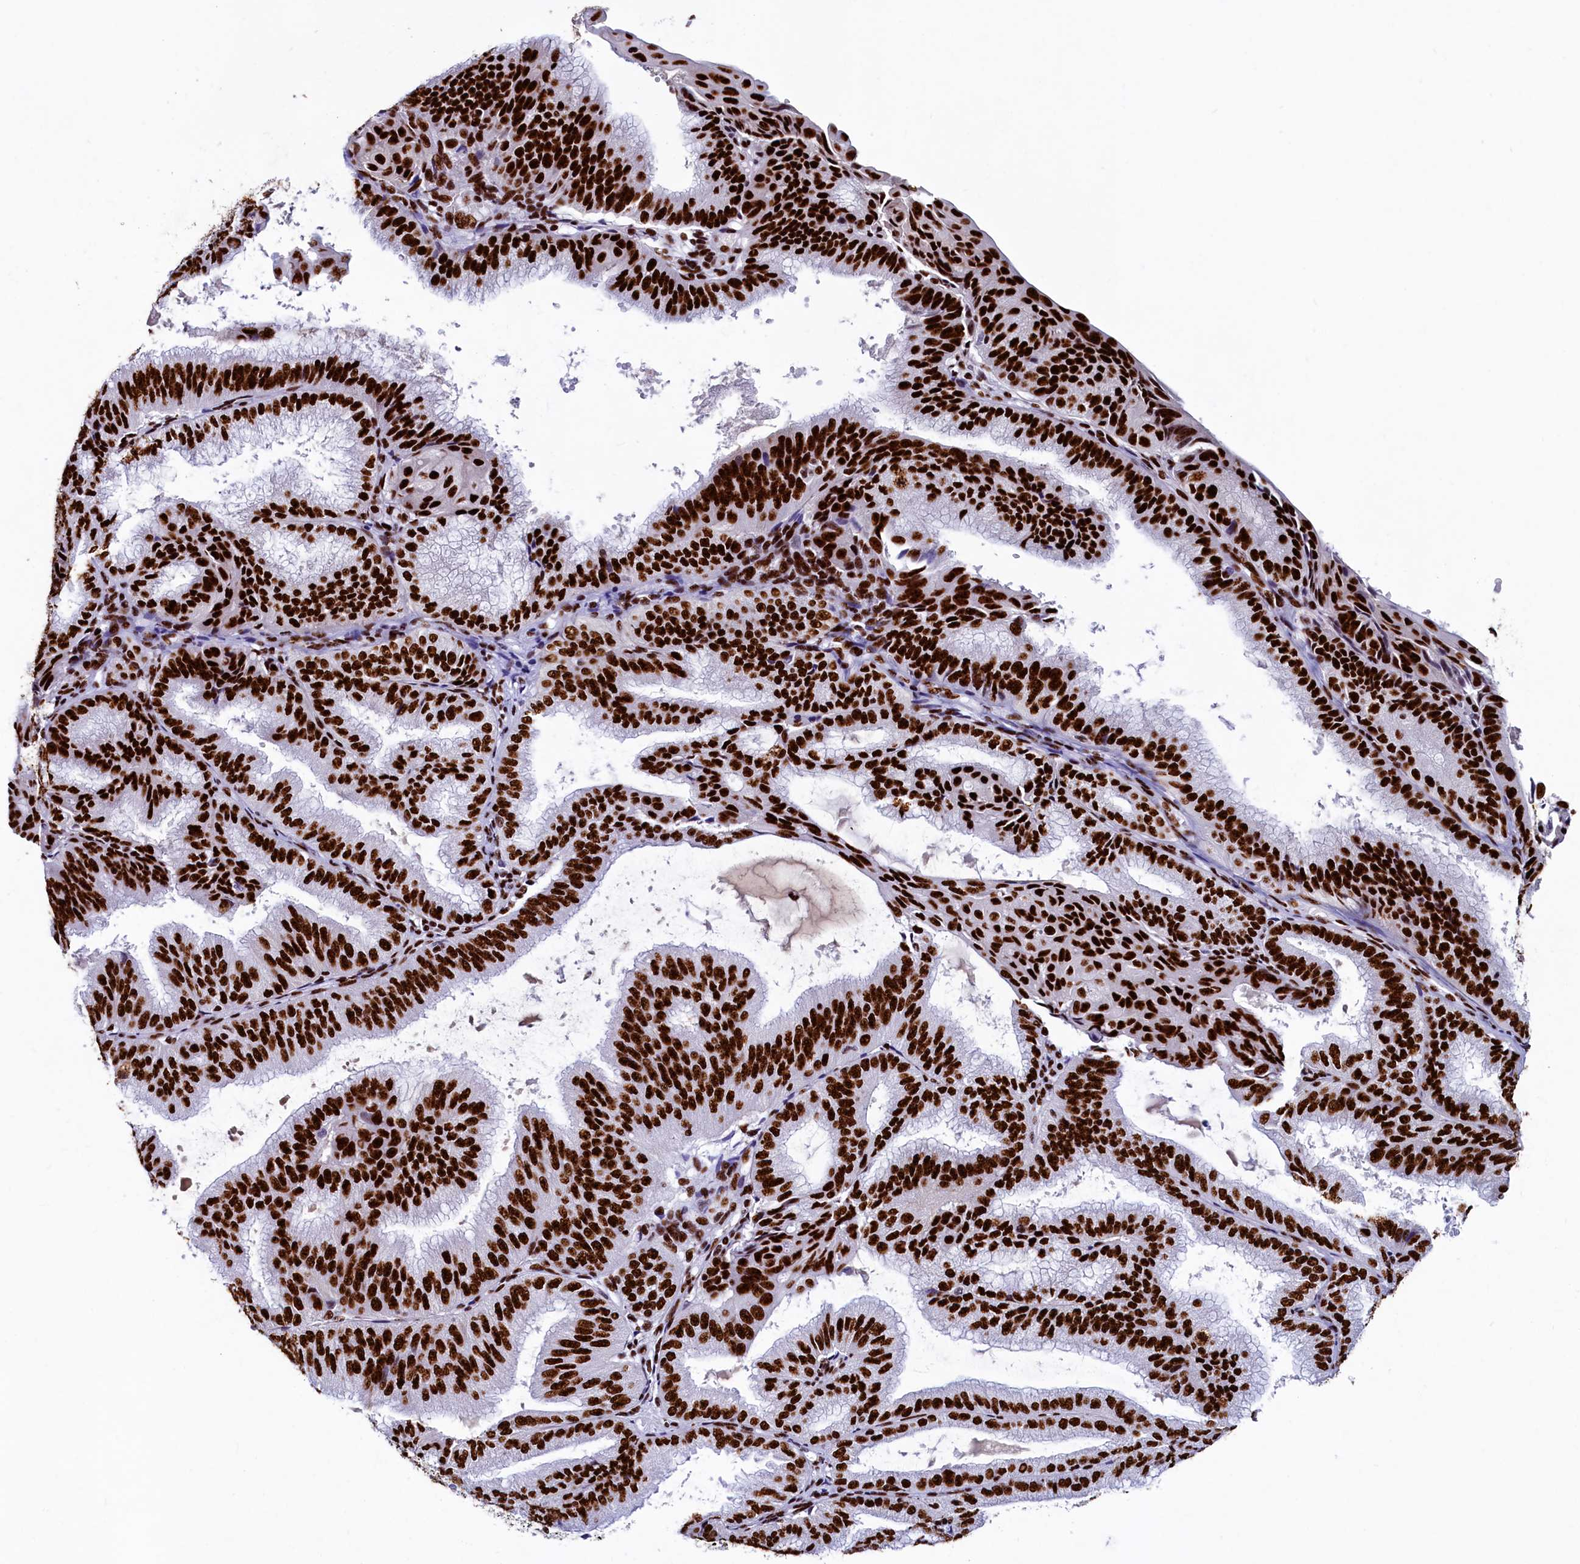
{"staining": {"intensity": "strong", "quantity": ">75%", "location": "nuclear"}, "tissue": "endometrial cancer", "cell_type": "Tumor cells", "image_type": "cancer", "snomed": [{"axis": "morphology", "description": "Adenocarcinoma, NOS"}, {"axis": "topography", "description": "Endometrium"}], "caption": "Immunohistochemical staining of human adenocarcinoma (endometrial) displays high levels of strong nuclear positivity in about >75% of tumor cells.", "gene": "SRRM2", "patient": {"sex": "female", "age": 49}}